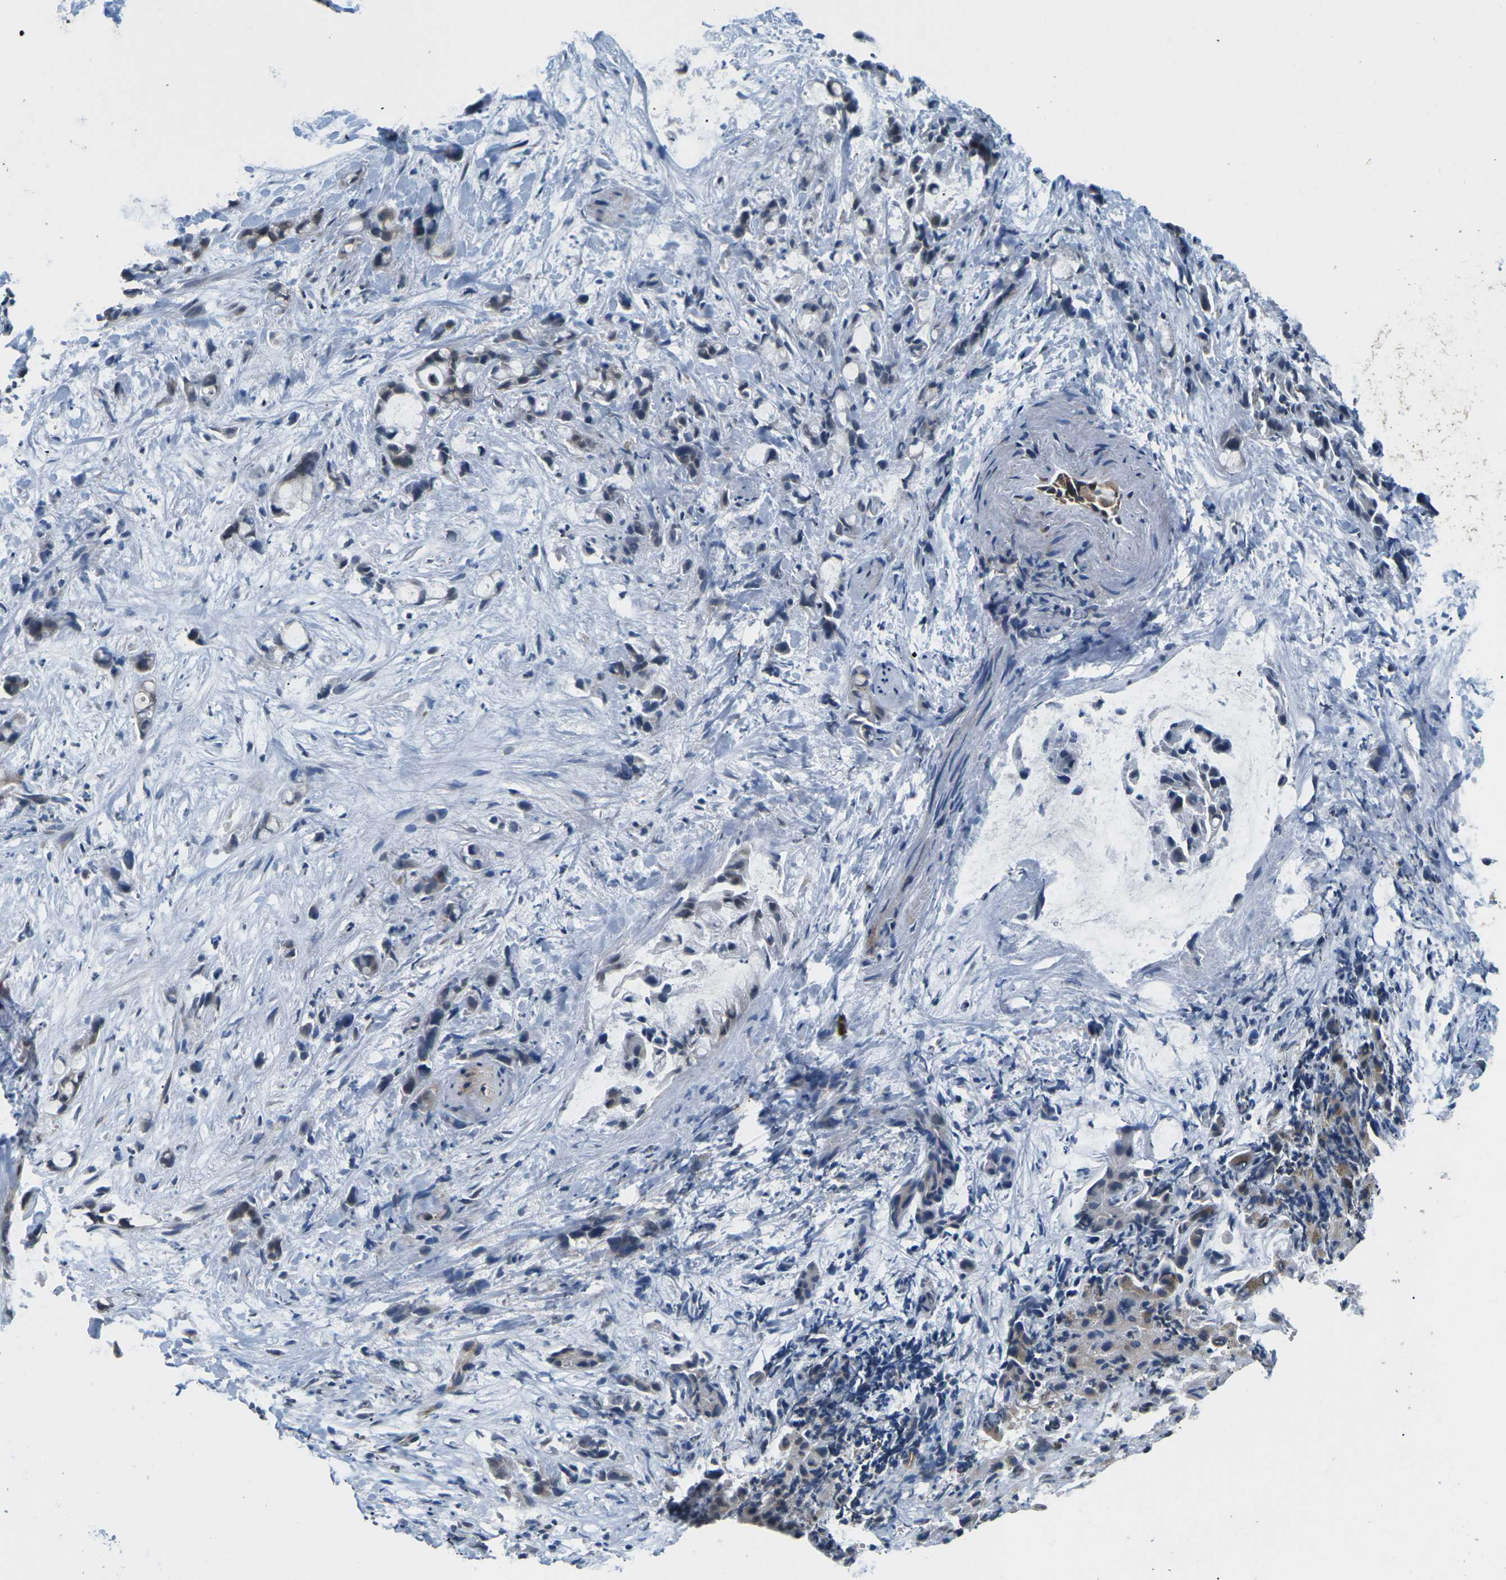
{"staining": {"intensity": "weak", "quantity": ">75%", "location": "cytoplasmic/membranous"}, "tissue": "liver cancer", "cell_type": "Tumor cells", "image_type": "cancer", "snomed": [{"axis": "morphology", "description": "Cholangiocarcinoma"}, {"axis": "topography", "description": "Liver"}], "caption": "Human liver cancer stained with a brown dye exhibits weak cytoplasmic/membranous positive expression in about >75% of tumor cells.", "gene": "ERBB4", "patient": {"sex": "female", "age": 72}}